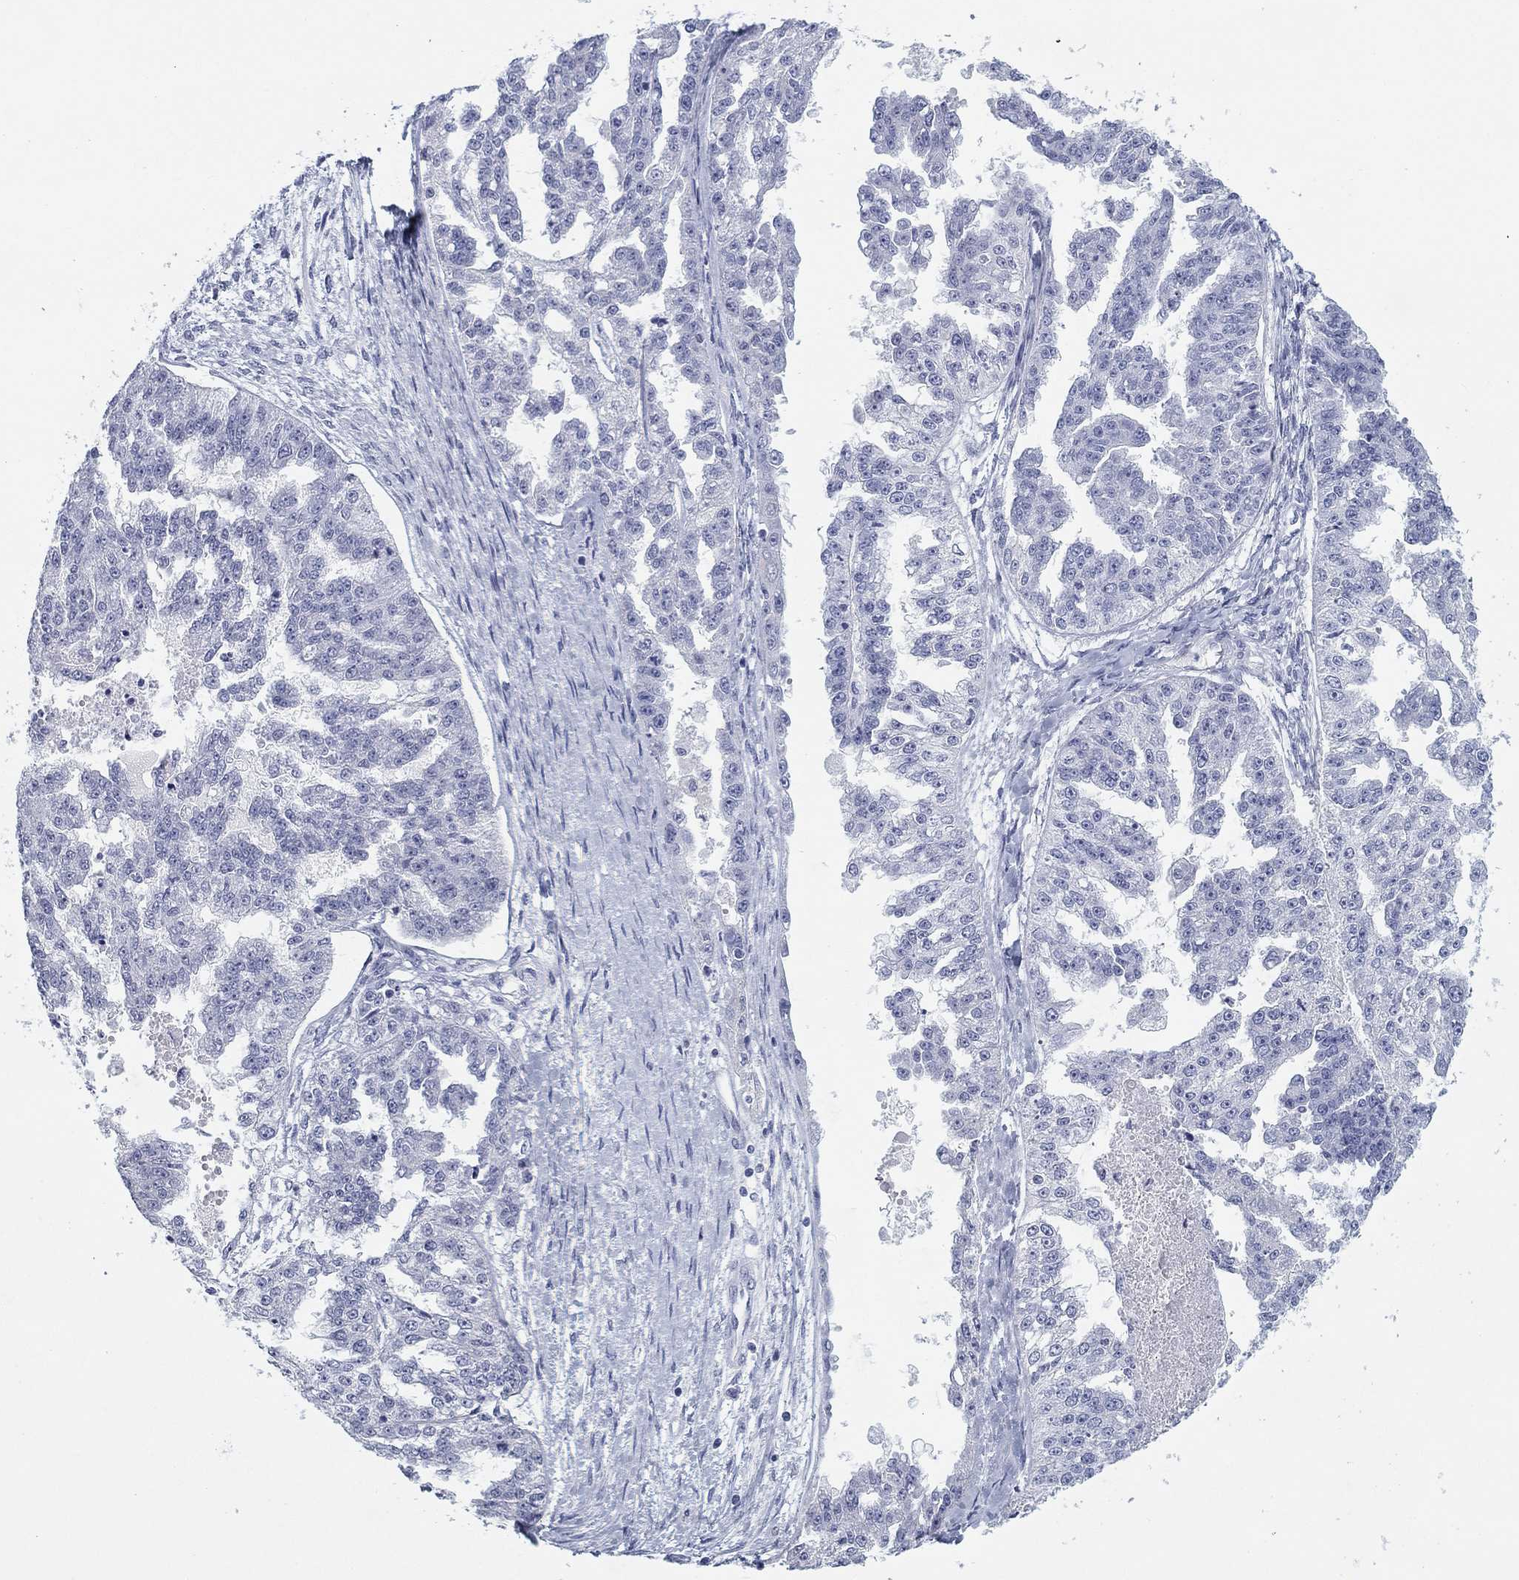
{"staining": {"intensity": "negative", "quantity": "none", "location": "none"}, "tissue": "ovarian cancer", "cell_type": "Tumor cells", "image_type": "cancer", "snomed": [{"axis": "morphology", "description": "Cystadenocarcinoma, serous, NOS"}, {"axis": "topography", "description": "Ovary"}], "caption": "High power microscopy photomicrograph of an IHC histopathology image of ovarian cancer (serous cystadenocarcinoma), revealing no significant staining in tumor cells.", "gene": "CD79B", "patient": {"sex": "female", "age": 58}}